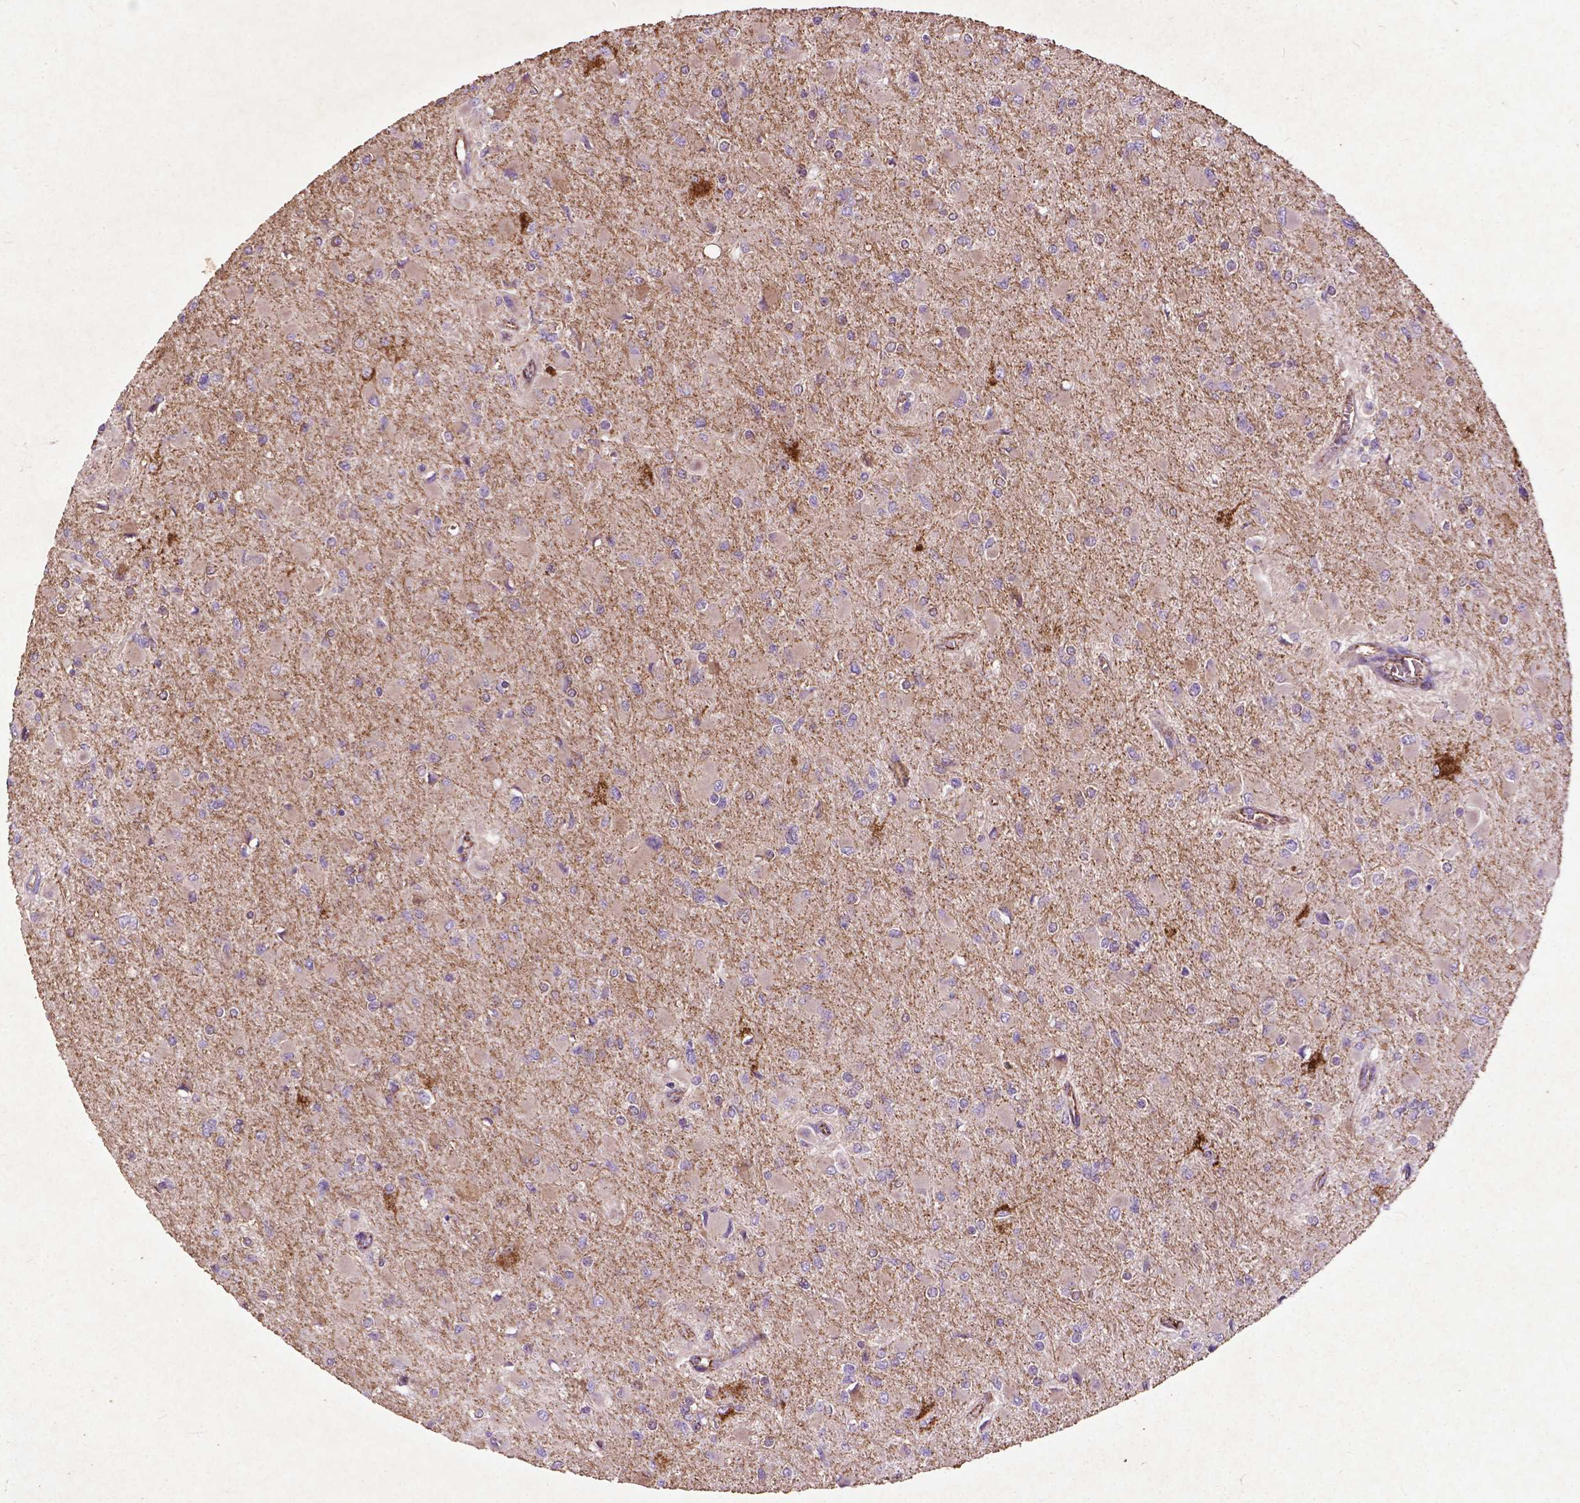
{"staining": {"intensity": "negative", "quantity": "none", "location": "none"}, "tissue": "glioma", "cell_type": "Tumor cells", "image_type": "cancer", "snomed": [{"axis": "morphology", "description": "Glioma, malignant, High grade"}, {"axis": "topography", "description": "Cerebral cortex"}], "caption": "This is a photomicrograph of immunohistochemistry (IHC) staining of glioma, which shows no staining in tumor cells.", "gene": "THEGL", "patient": {"sex": "female", "age": 36}}